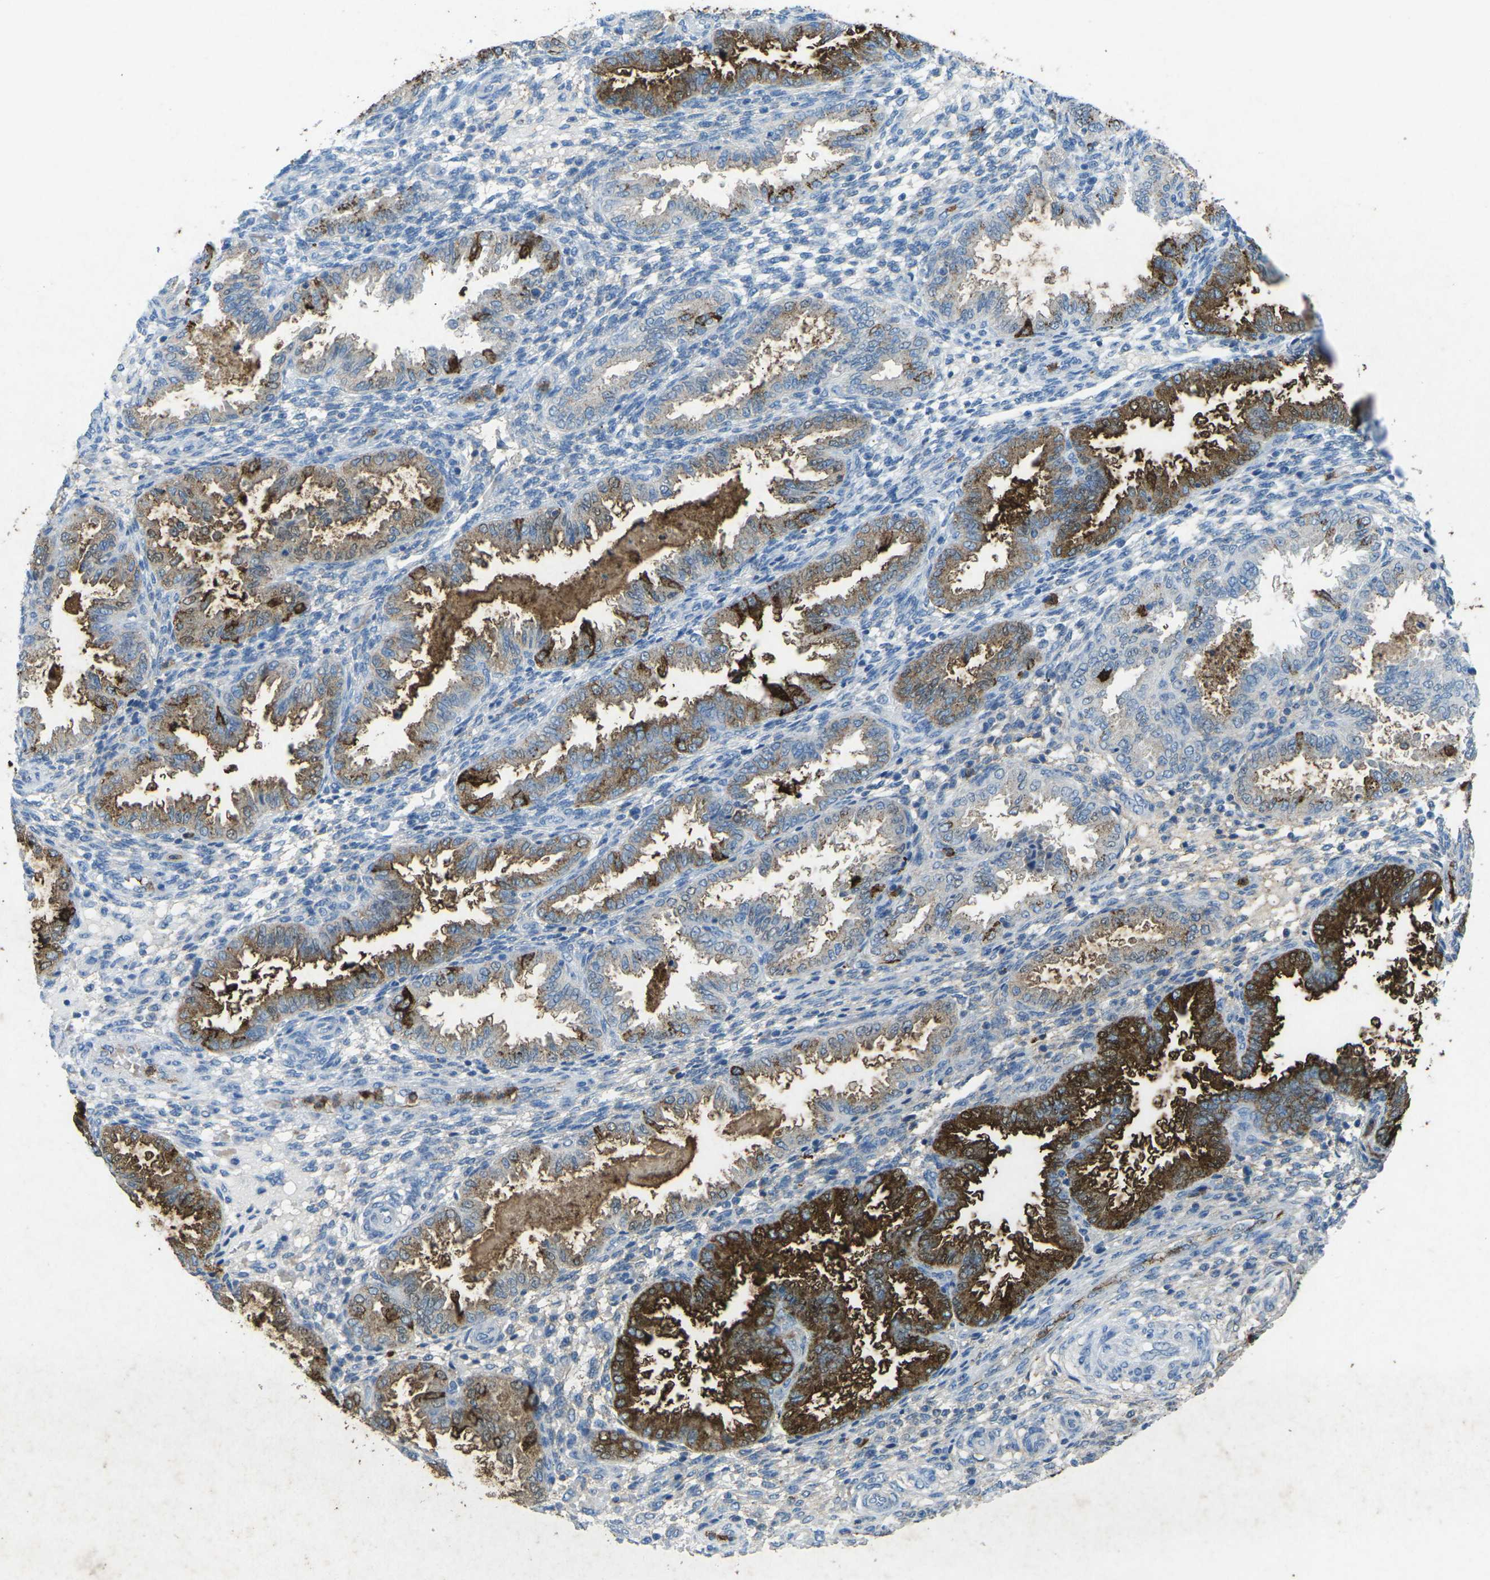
{"staining": {"intensity": "moderate", "quantity": "<25%", "location": "cytoplasmic/membranous"}, "tissue": "endometrium", "cell_type": "Cells in endometrial stroma", "image_type": "normal", "snomed": [{"axis": "morphology", "description": "Normal tissue, NOS"}, {"axis": "topography", "description": "Endometrium"}], "caption": "Moderate cytoplasmic/membranous staining is identified in approximately <25% of cells in endometrial stroma in normal endometrium.", "gene": "CTAGE1", "patient": {"sex": "female", "age": 33}}